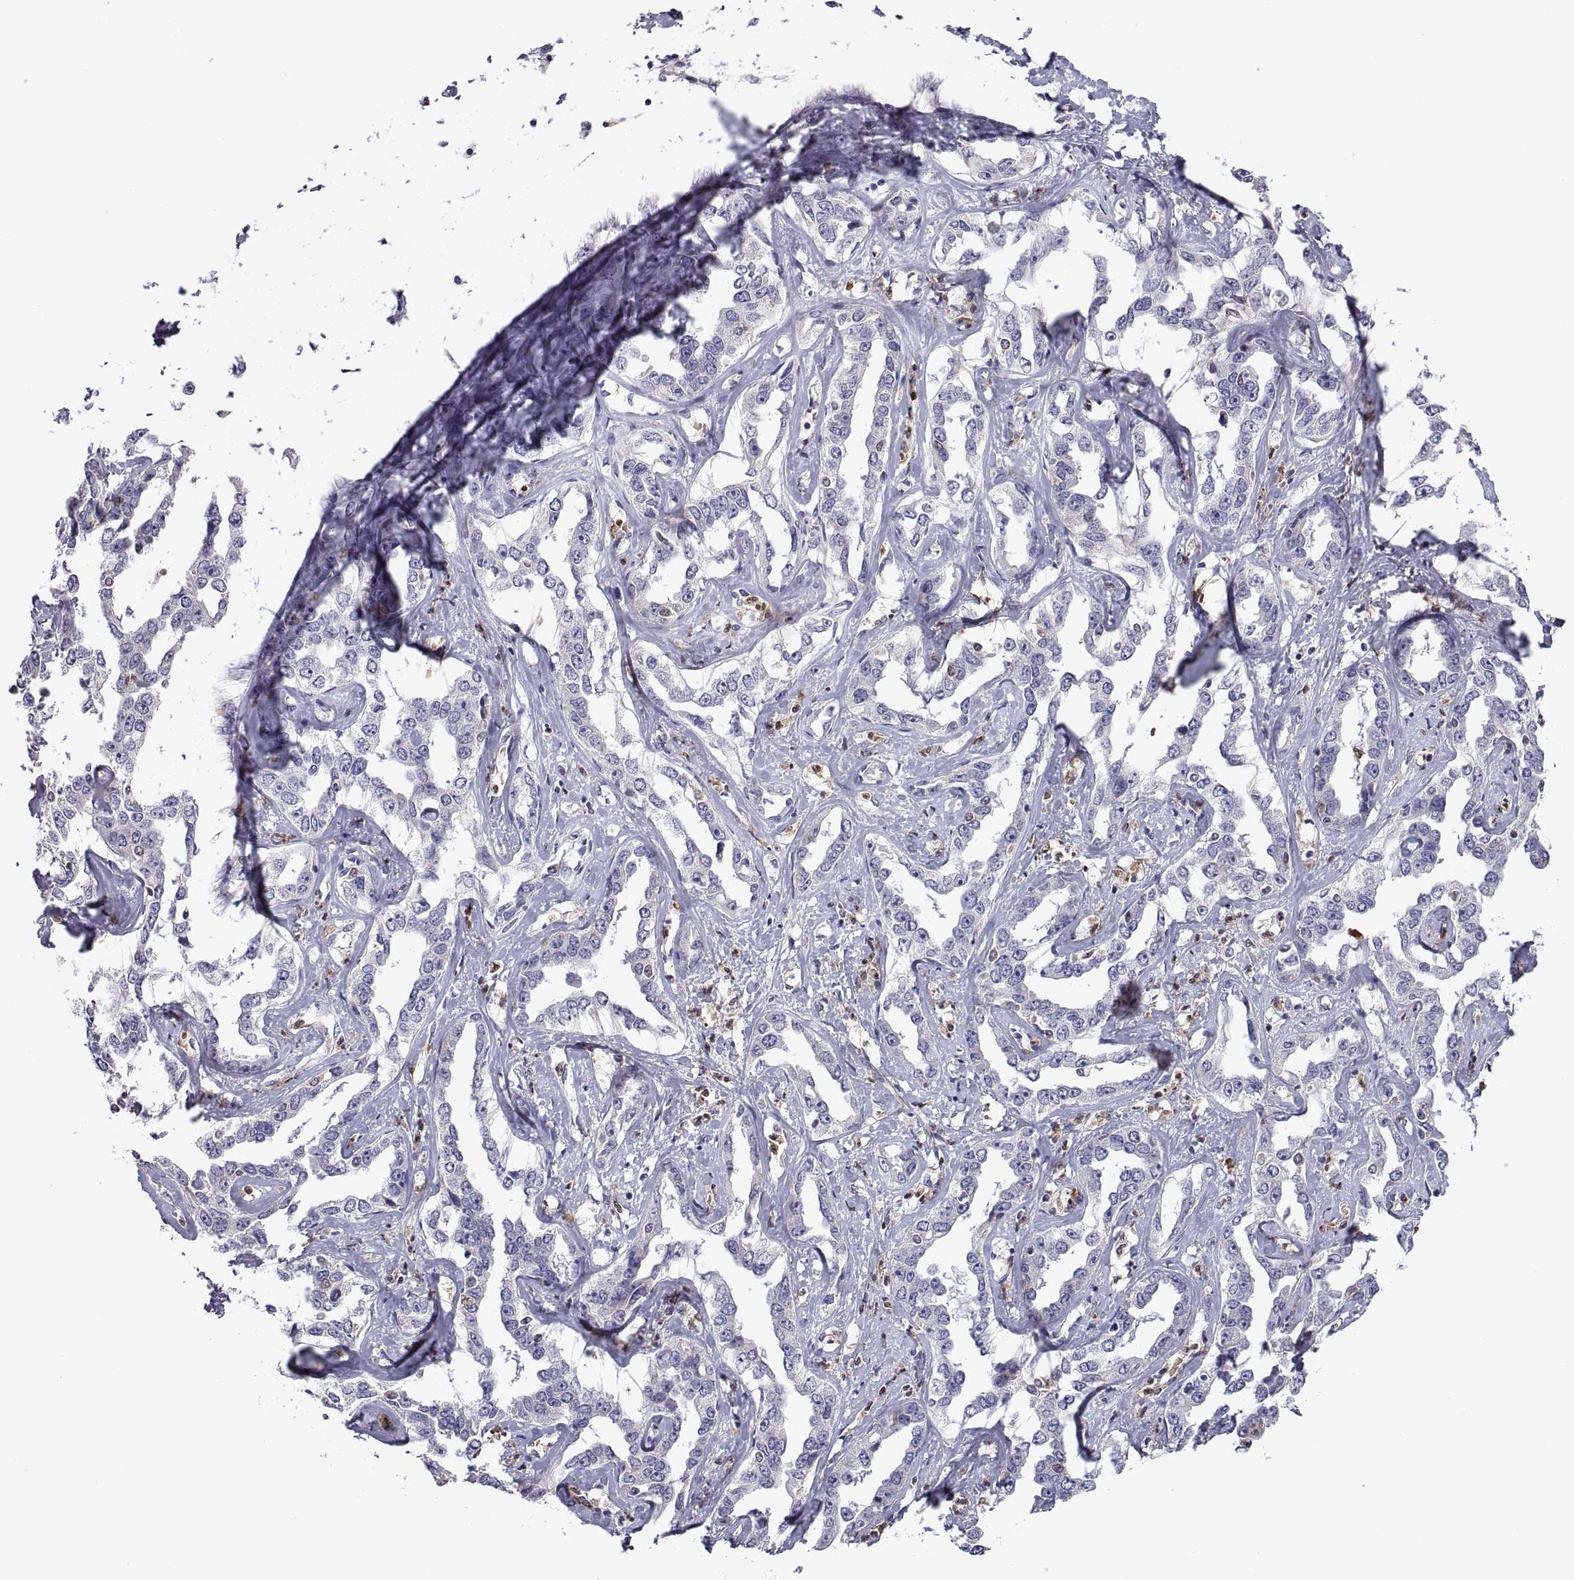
{"staining": {"intensity": "negative", "quantity": "none", "location": "none"}, "tissue": "liver cancer", "cell_type": "Tumor cells", "image_type": "cancer", "snomed": [{"axis": "morphology", "description": "Cholangiocarcinoma"}, {"axis": "topography", "description": "Liver"}], "caption": "Immunohistochemistry image of neoplastic tissue: liver cholangiocarcinoma stained with DAB (3,3'-diaminobenzidine) displays no significant protein staining in tumor cells.", "gene": "DOK3", "patient": {"sex": "male", "age": 59}}